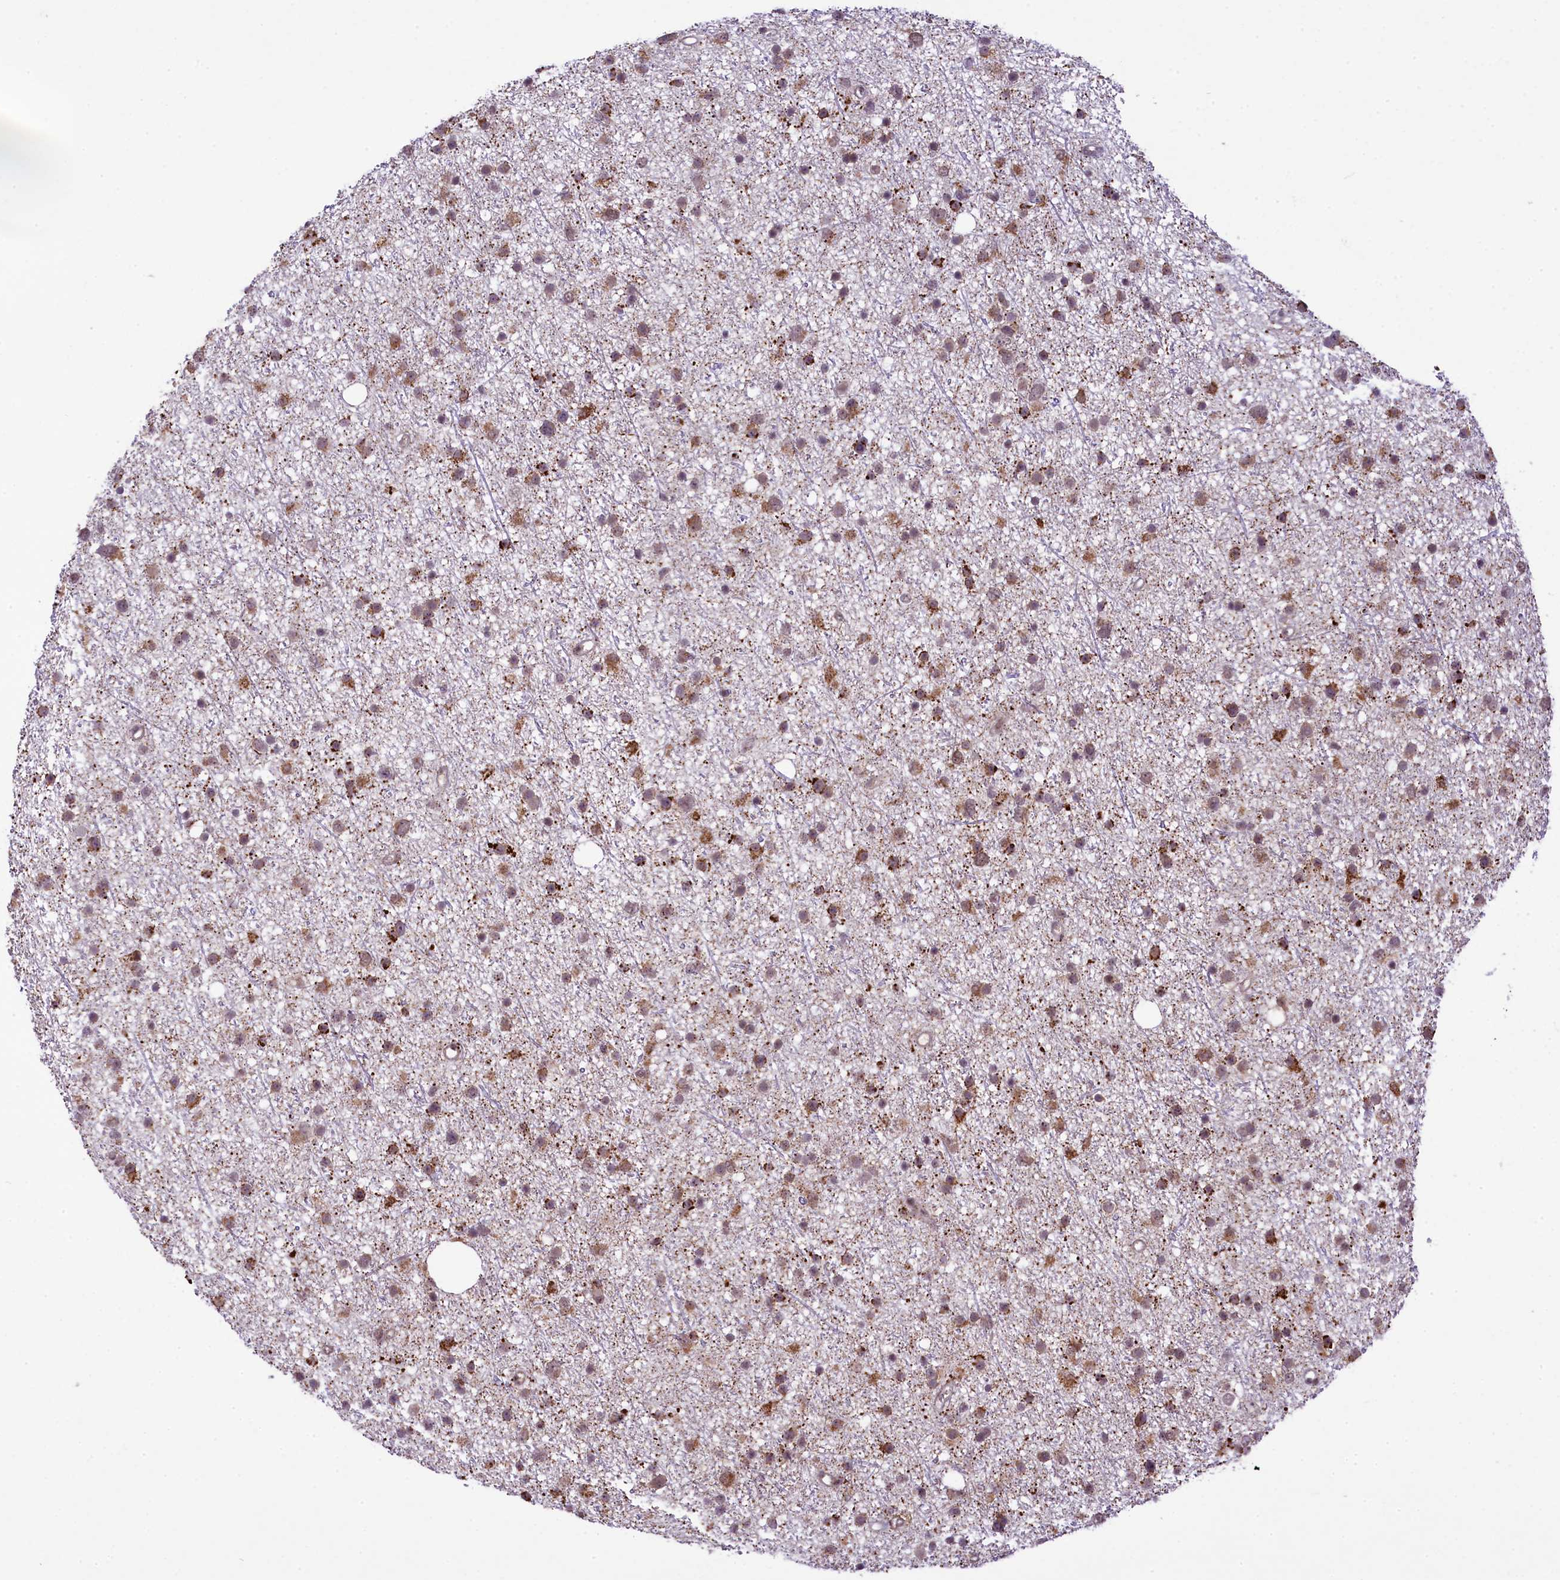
{"staining": {"intensity": "weak", "quantity": ">75%", "location": "cytoplasmic/membranous"}, "tissue": "glioma", "cell_type": "Tumor cells", "image_type": "cancer", "snomed": [{"axis": "morphology", "description": "Glioma, malignant, Low grade"}, {"axis": "topography", "description": "Cerebral cortex"}], "caption": "DAB immunohistochemical staining of human glioma reveals weak cytoplasmic/membranous protein staining in about >75% of tumor cells. Using DAB (brown) and hematoxylin (blue) stains, captured at high magnification using brightfield microscopy.", "gene": "RBBP8", "patient": {"sex": "female", "age": 39}}